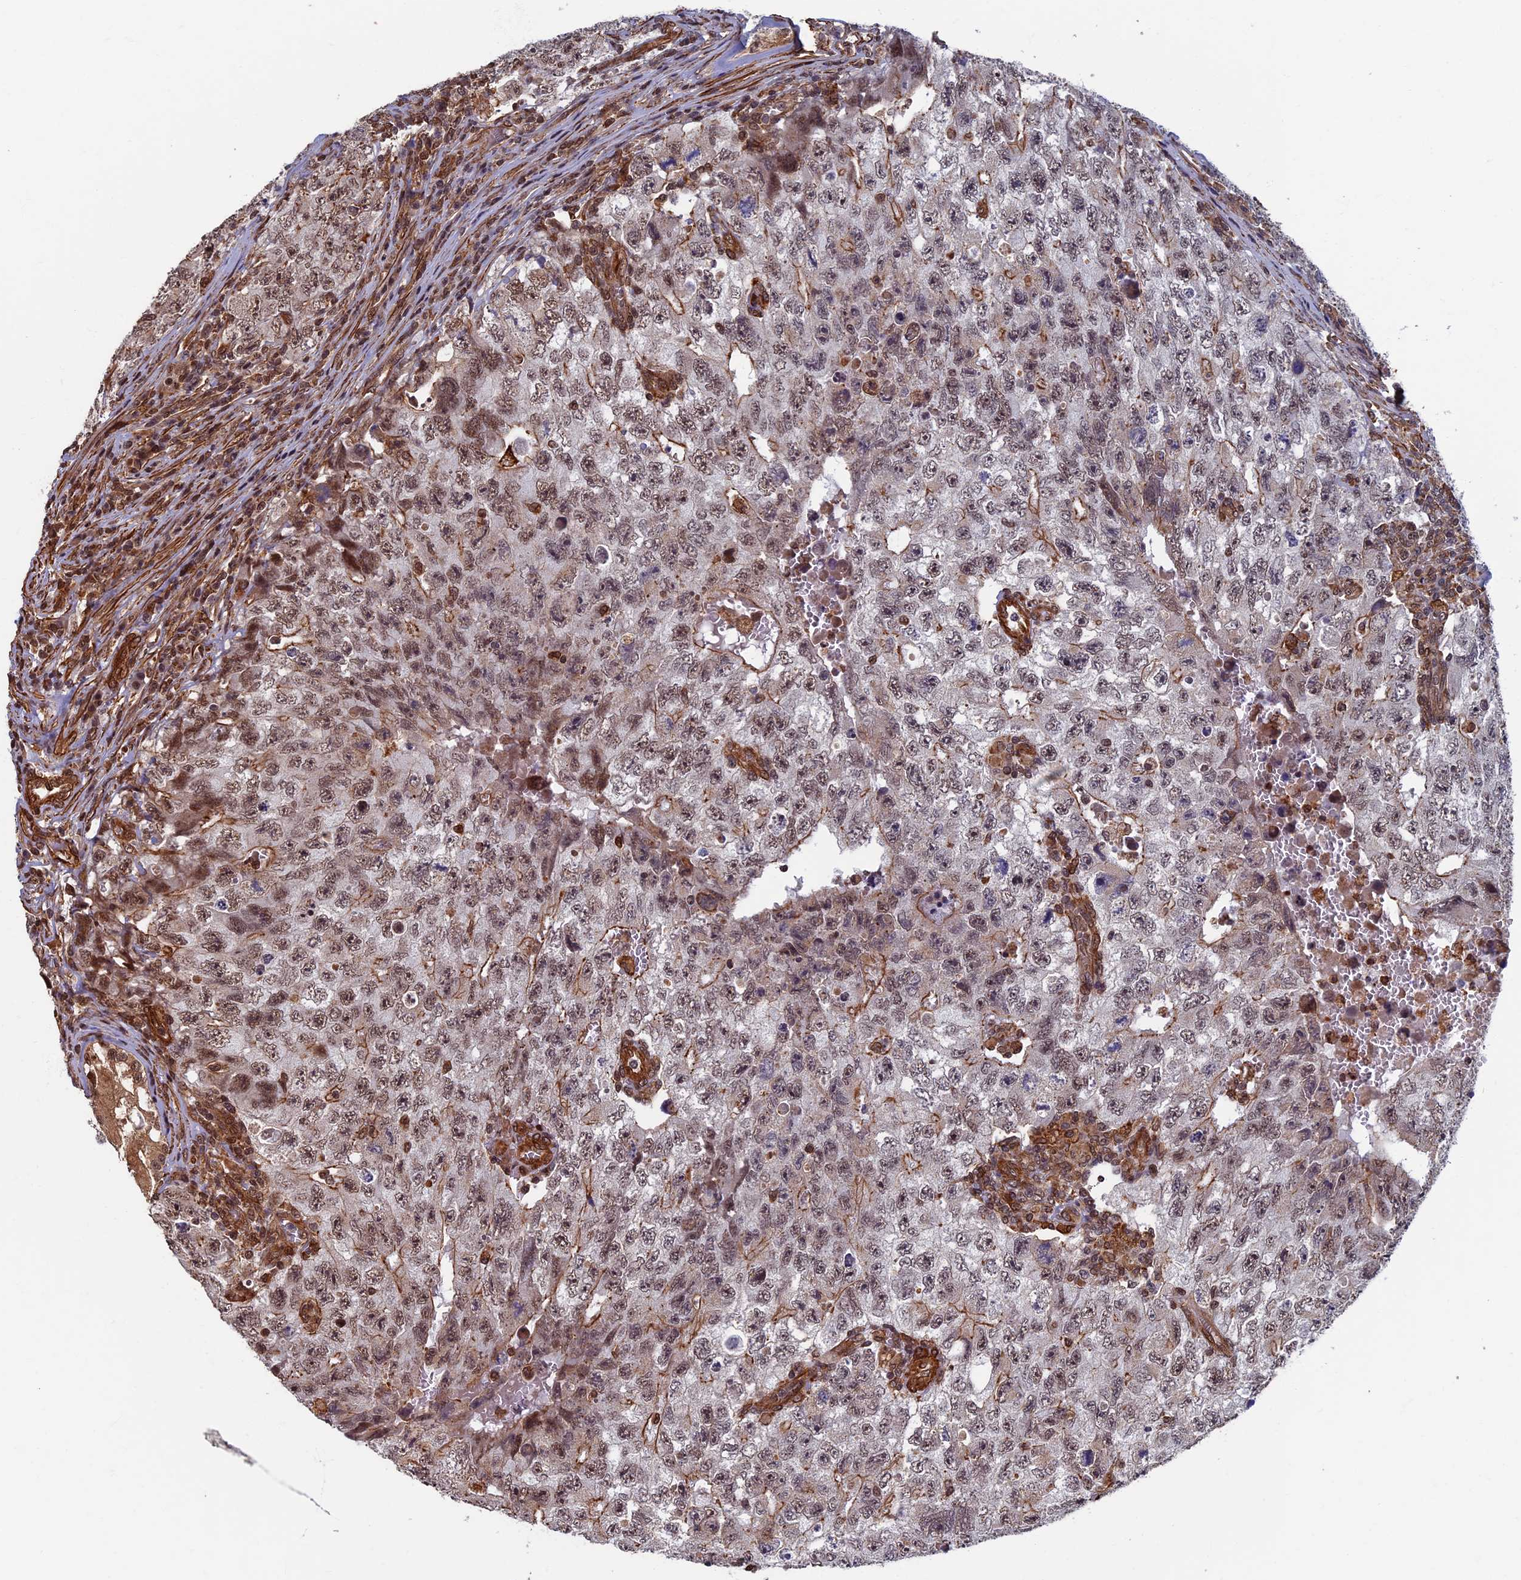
{"staining": {"intensity": "weak", "quantity": "<25%", "location": "nuclear"}, "tissue": "testis cancer", "cell_type": "Tumor cells", "image_type": "cancer", "snomed": [{"axis": "morphology", "description": "Carcinoma, Embryonal, NOS"}, {"axis": "topography", "description": "Testis"}], "caption": "The micrograph demonstrates no staining of tumor cells in testis cancer (embryonal carcinoma).", "gene": "CTDP1", "patient": {"sex": "male", "age": 17}}